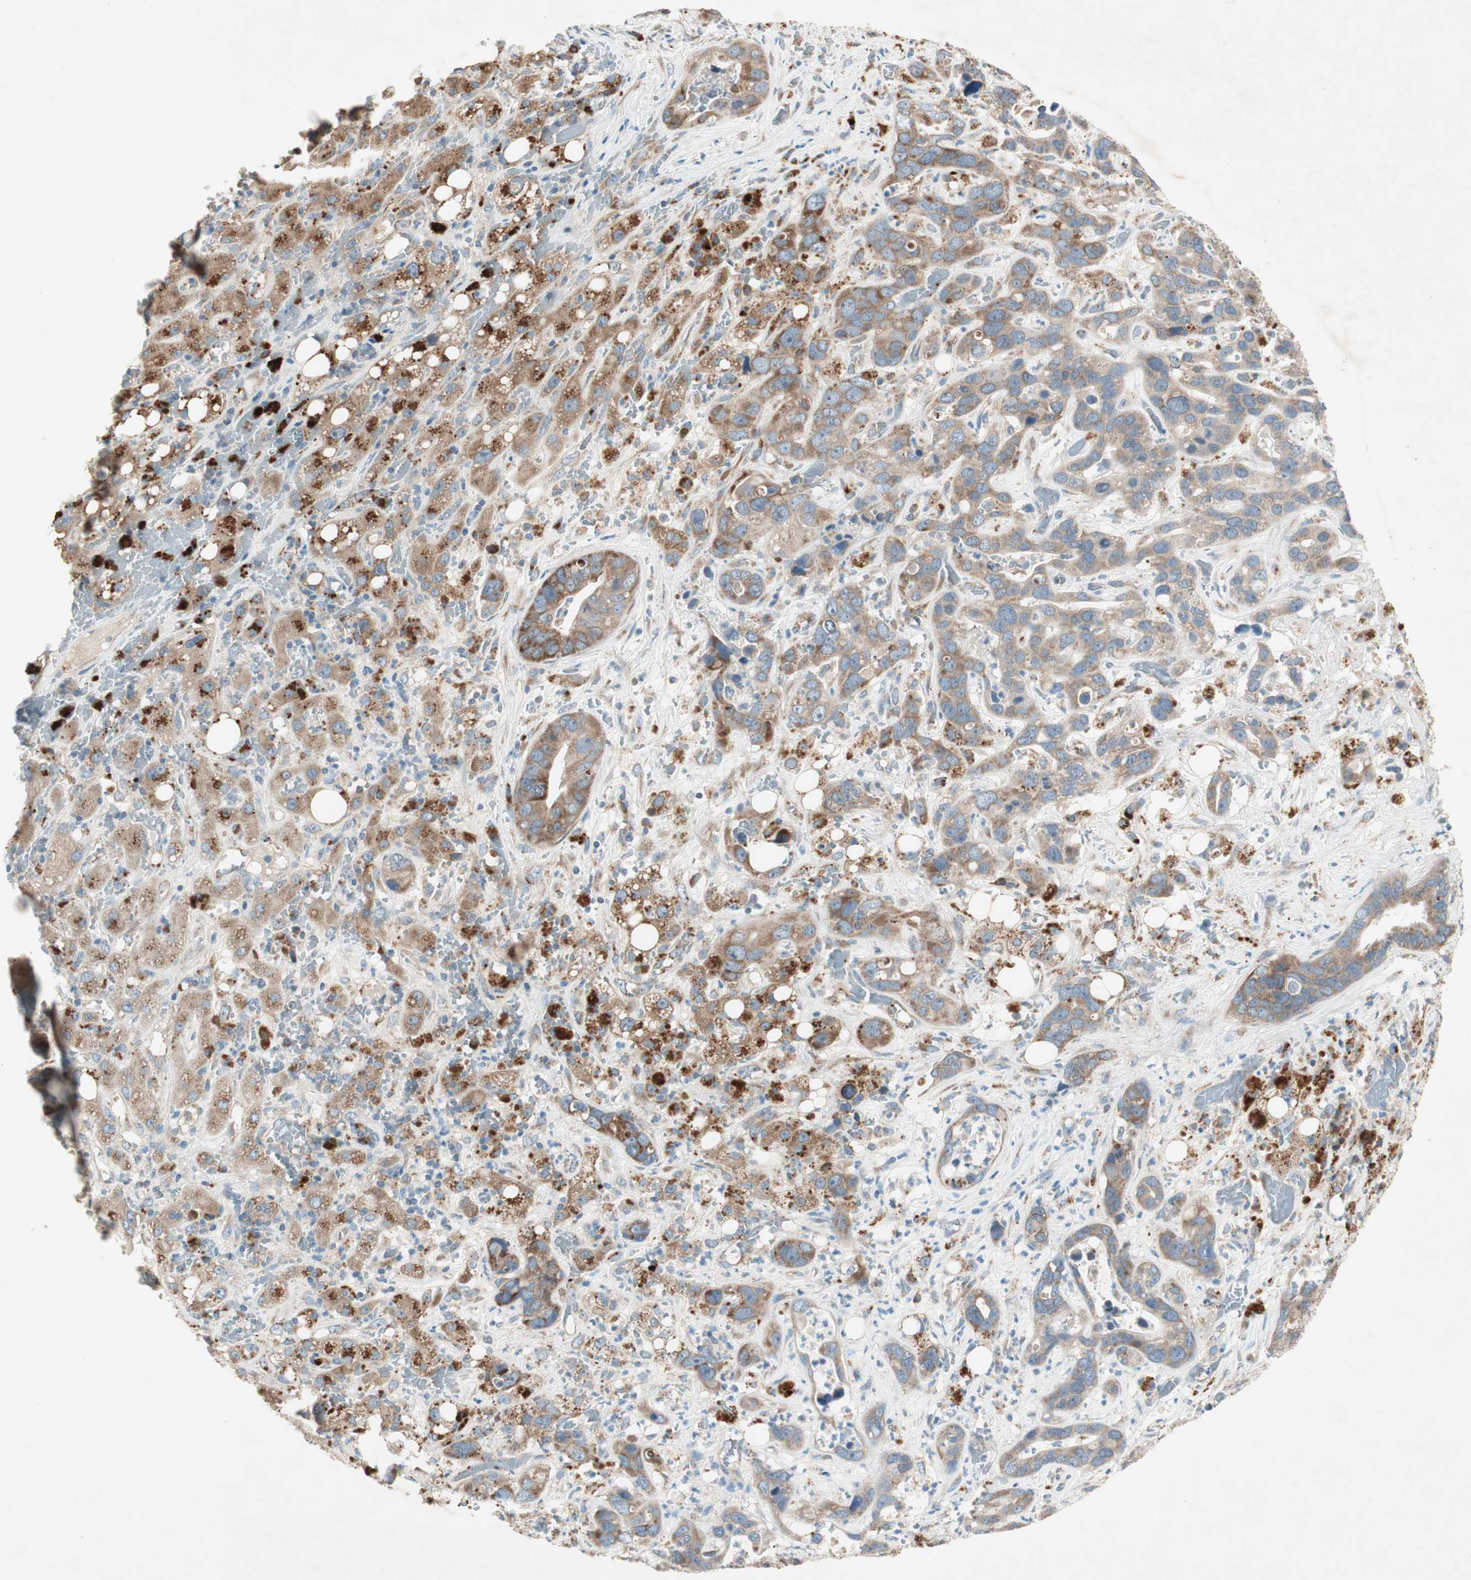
{"staining": {"intensity": "moderate", "quantity": ">75%", "location": "cytoplasmic/membranous"}, "tissue": "liver cancer", "cell_type": "Tumor cells", "image_type": "cancer", "snomed": [{"axis": "morphology", "description": "Cholangiocarcinoma"}, {"axis": "topography", "description": "Liver"}], "caption": "Approximately >75% of tumor cells in cholangiocarcinoma (liver) demonstrate moderate cytoplasmic/membranous protein expression as visualized by brown immunohistochemical staining.", "gene": "RPL23", "patient": {"sex": "female", "age": 65}}